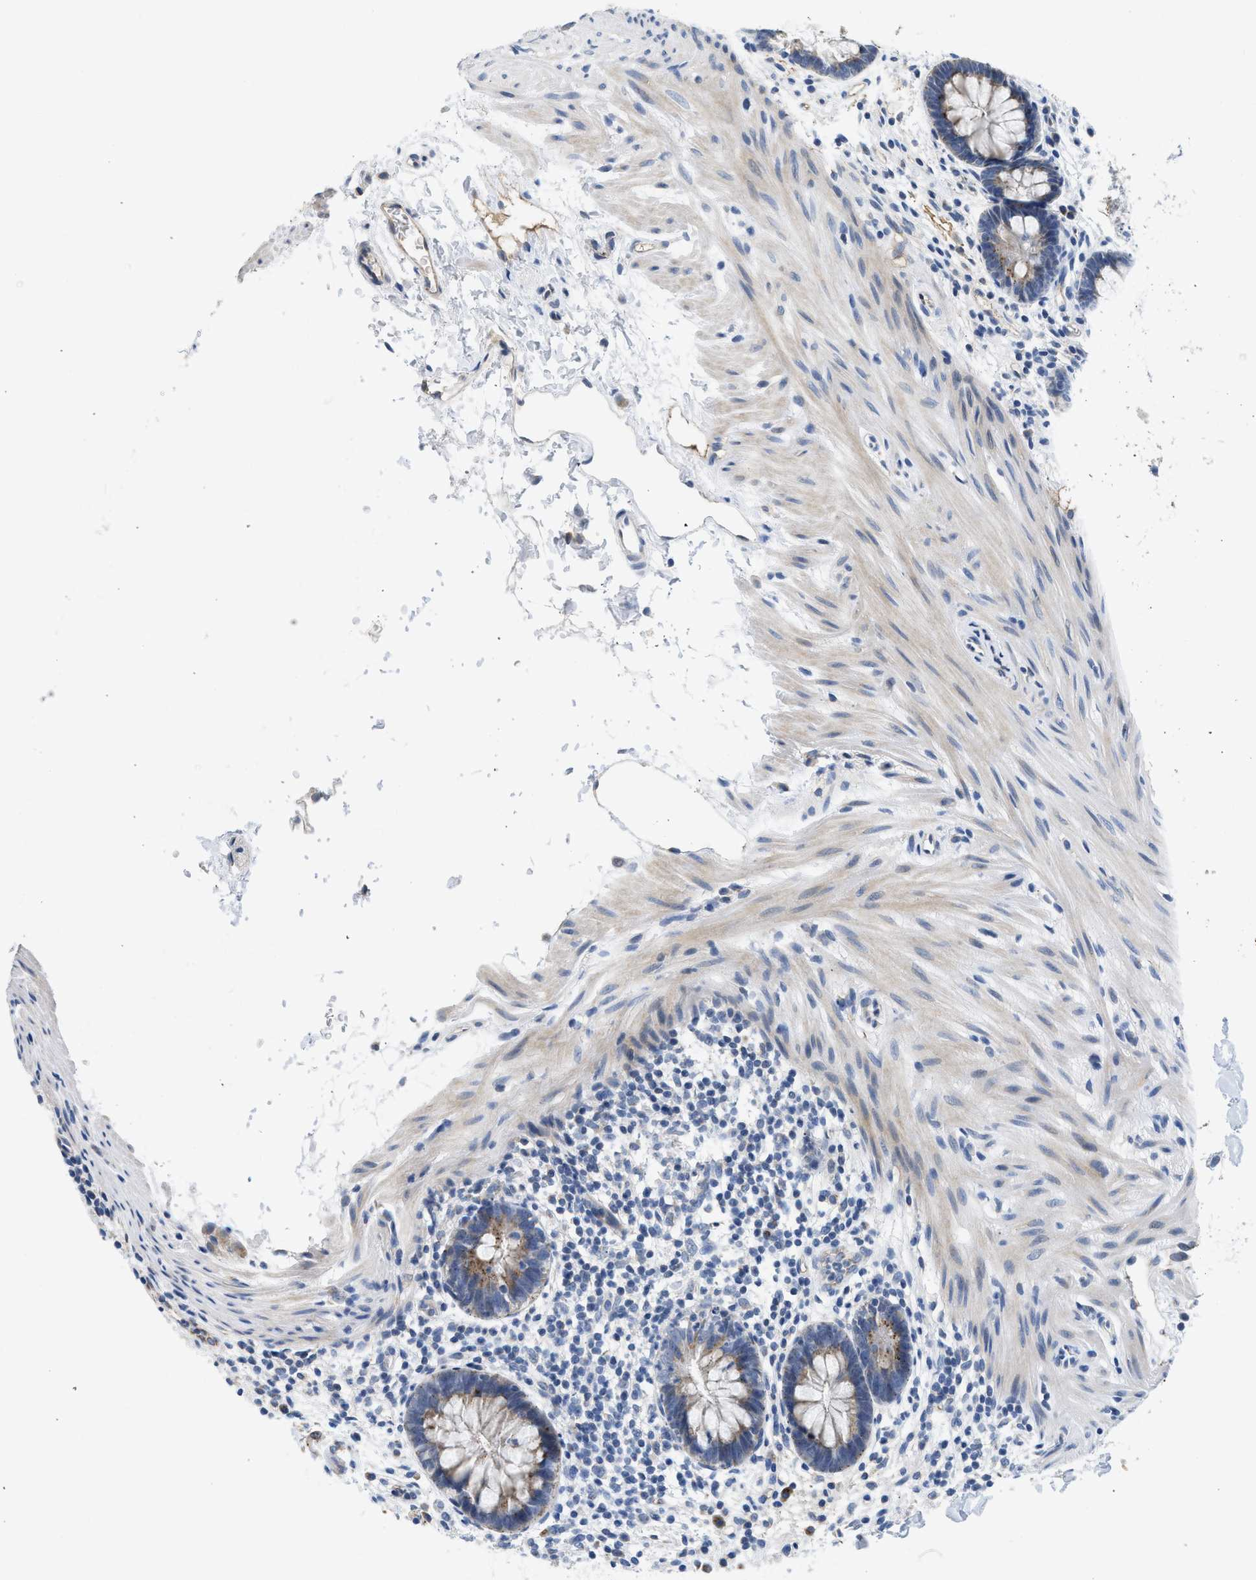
{"staining": {"intensity": "moderate", "quantity": "25%-75%", "location": "cytoplasmic/membranous"}, "tissue": "rectum", "cell_type": "Glandular cells", "image_type": "normal", "snomed": [{"axis": "morphology", "description": "Normal tissue, NOS"}, {"axis": "topography", "description": "Rectum"}], "caption": "Rectum was stained to show a protein in brown. There is medium levels of moderate cytoplasmic/membranous staining in approximately 25%-75% of glandular cells. (Stains: DAB in brown, nuclei in blue, Microscopy: brightfield microscopy at high magnification).", "gene": "PIM1", "patient": {"sex": "female", "age": 24}}